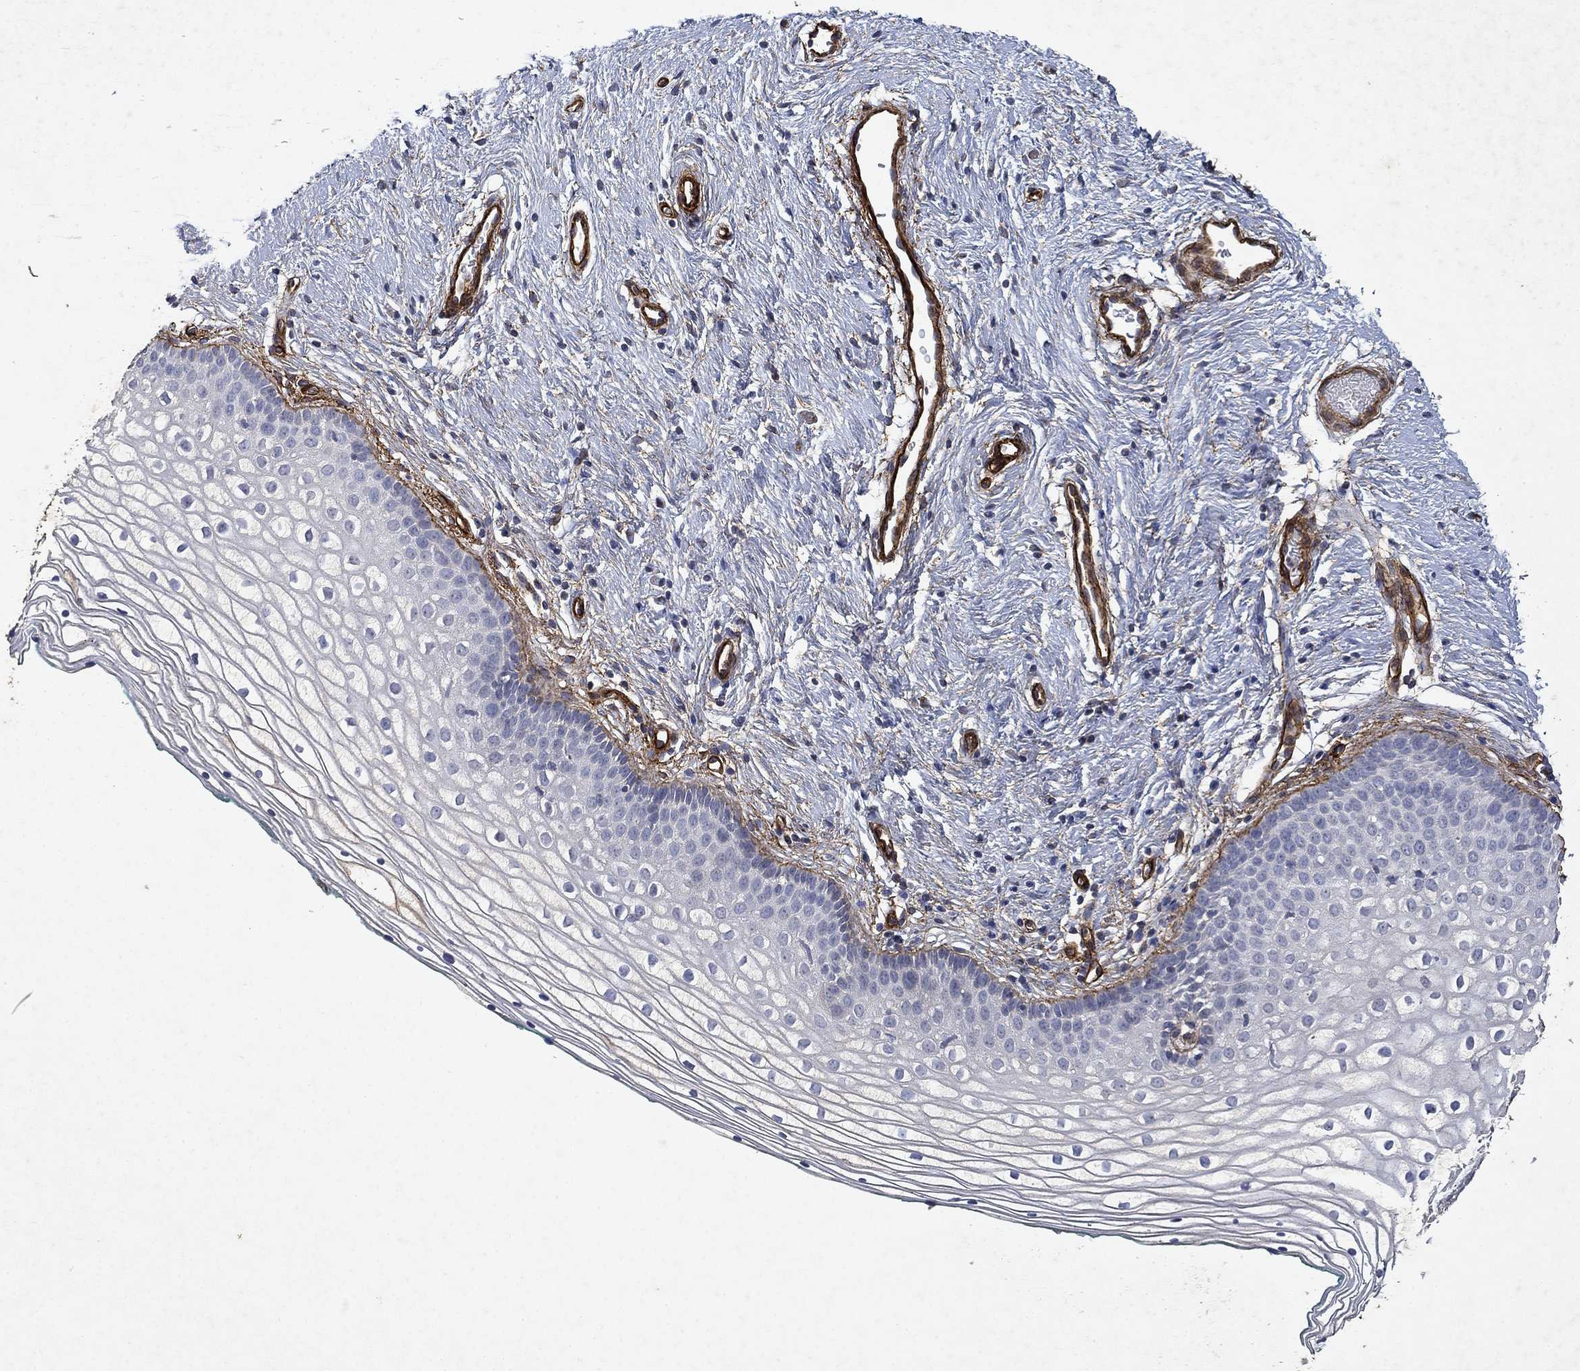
{"staining": {"intensity": "negative", "quantity": "none", "location": "none"}, "tissue": "vagina", "cell_type": "Squamous epithelial cells", "image_type": "normal", "snomed": [{"axis": "morphology", "description": "Normal tissue, NOS"}, {"axis": "topography", "description": "Vagina"}], "caption": "Normal vagina was stained to show a protein in brown. There is no significant staining in squamous epithelial cells.", "gene": "COL4A2", "patient": {"sex": "female", "age": 36}}